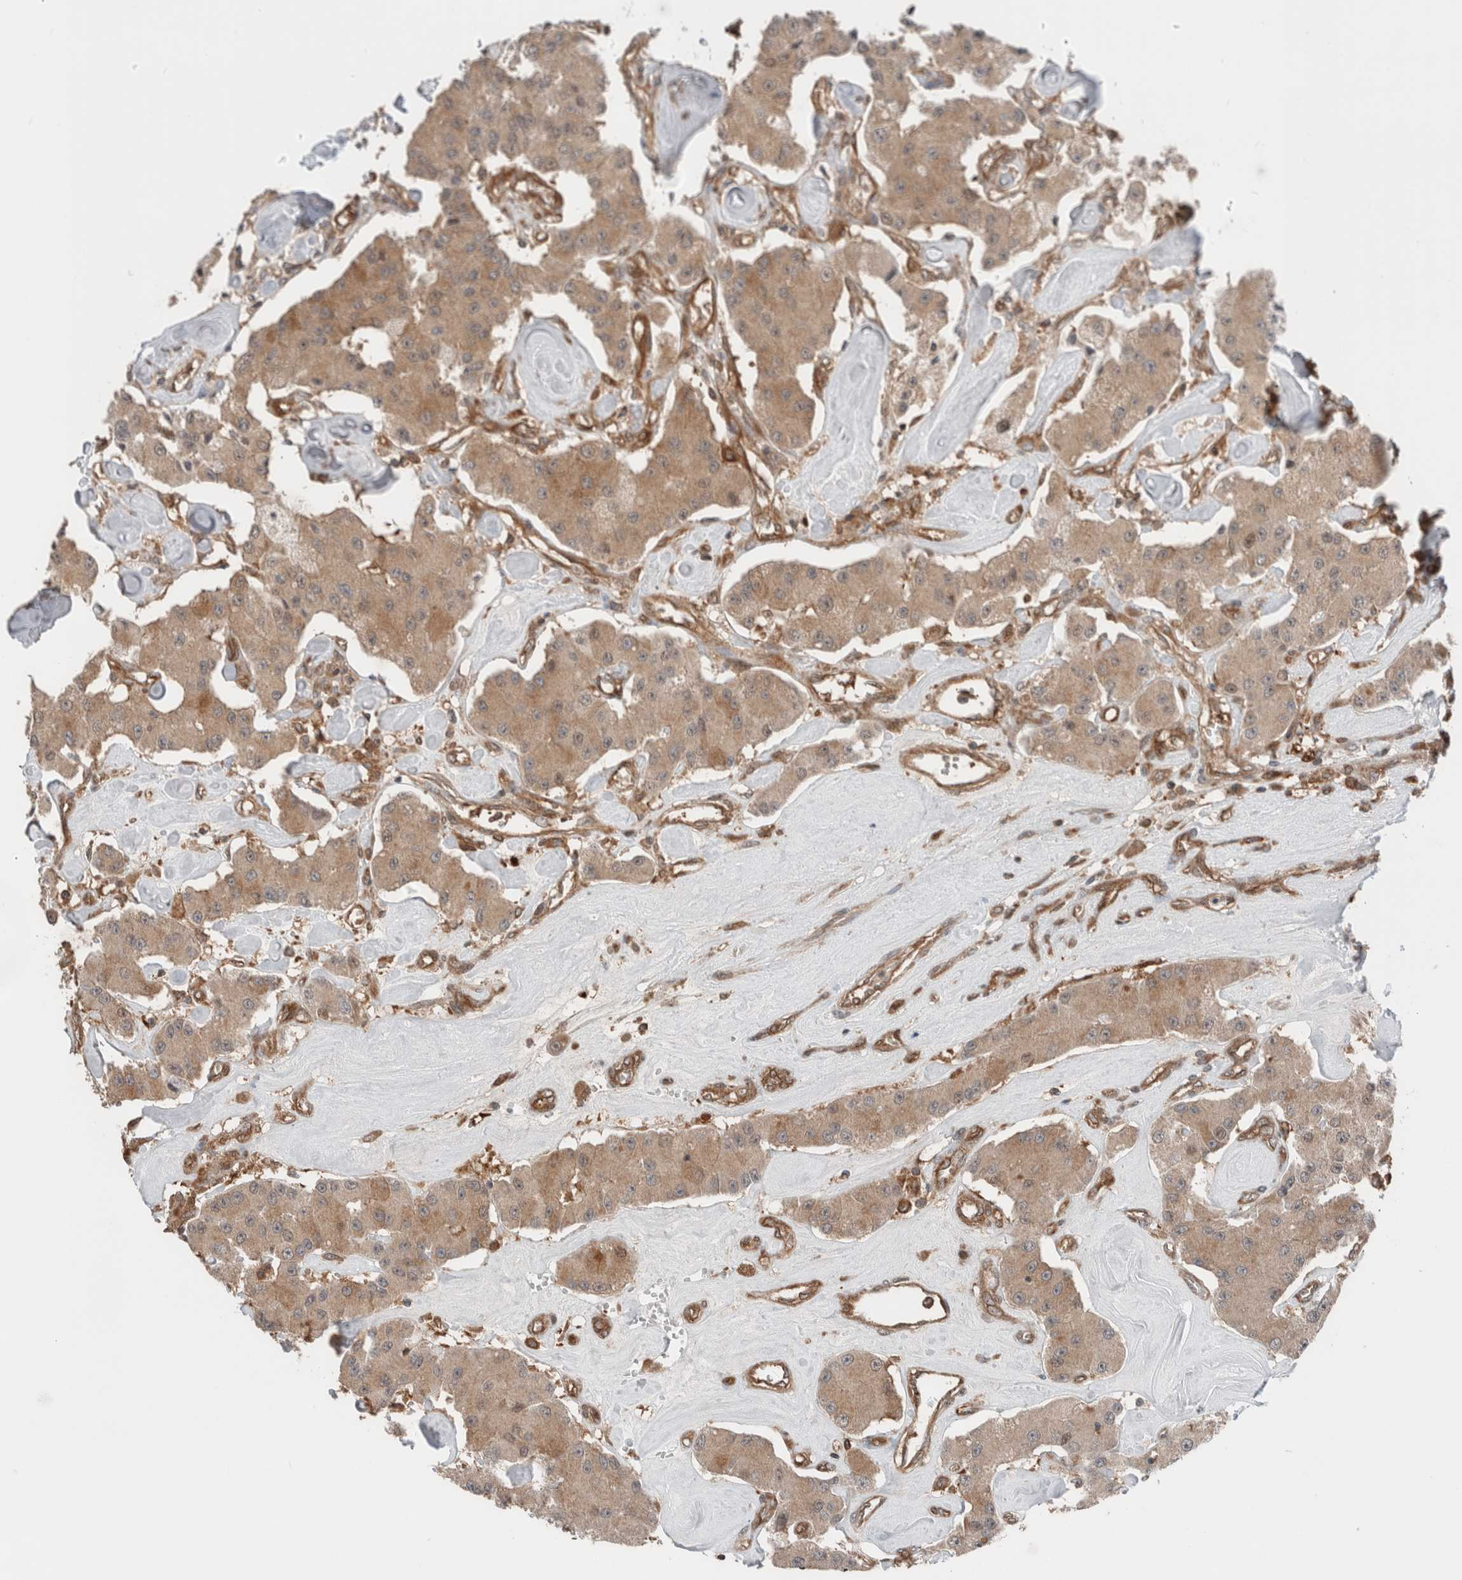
{"staining": {"intensity": "moderate", "quantity": ">75%", "location": "cytoplasmic/membranous"}, "tissue": "carcinoid", "cell_type": "Tumor cells", "image_type": "cancer", "snomed": [{"axis": "morphology", "description": "Carcinoid, malignant, NOS"}, {"axis": "topography", "description": "Pancreas"}], "caption": "Malignant carcinoid tissue demonstrates moderate cytoplasmic/membranous staining in approximately >75% of tumor cells, visualized by immunohistochemistry.", "gene": "XPNPEP1", "patient": {"sex": "male", "age": 41}}